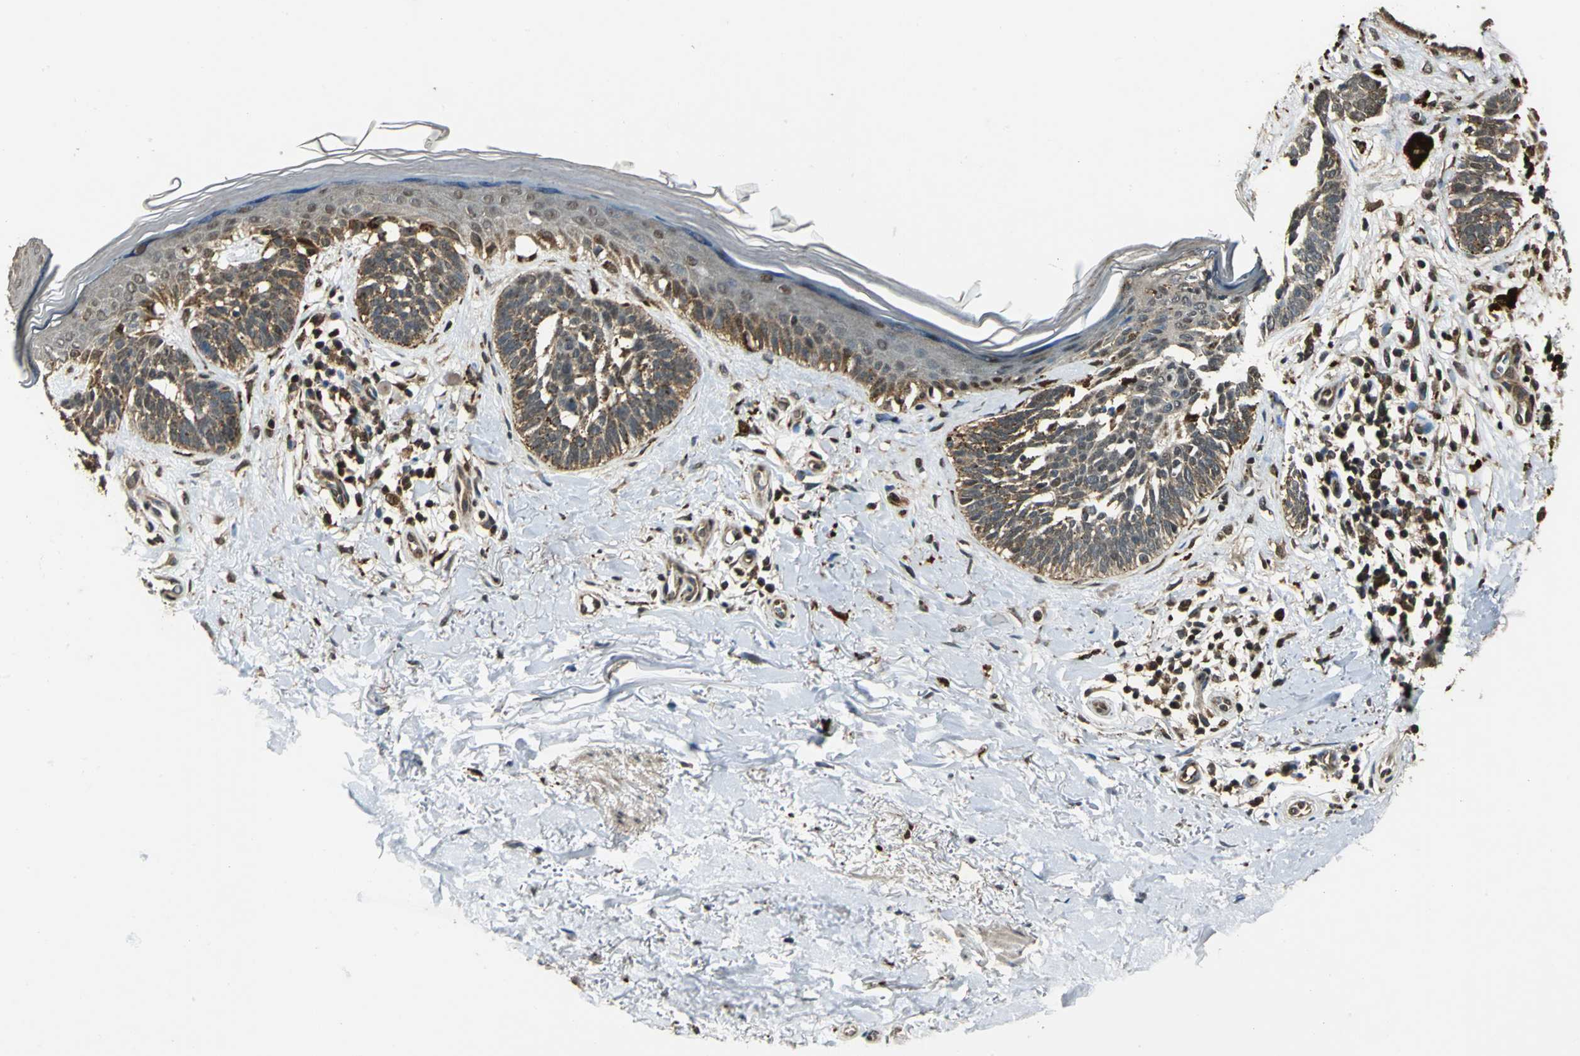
{"staining": {"intensity": "moderate", "quantity": ">75%", "location": "cytoplasmic/membranous"}, "tissue": "skin cancer", "cell_type": "Tumor cells", "image_type": "cancer", "snomed": [{"axis": "morphology", "description": "Normal tissue, NOS"}, {"axis": "morphology", "description": "Basal cell carcinoma"}, {"axis": "topography", "description": "Skin"}], "caption": "Protein staining of skin cancer (basal cell carcinoma) tissue shows moderate cytoplasmic/membranous positivity in about >75% of tumor cells.", "gene": "PPP1R13L", "patient": {"sex": "female", "age": 58}}